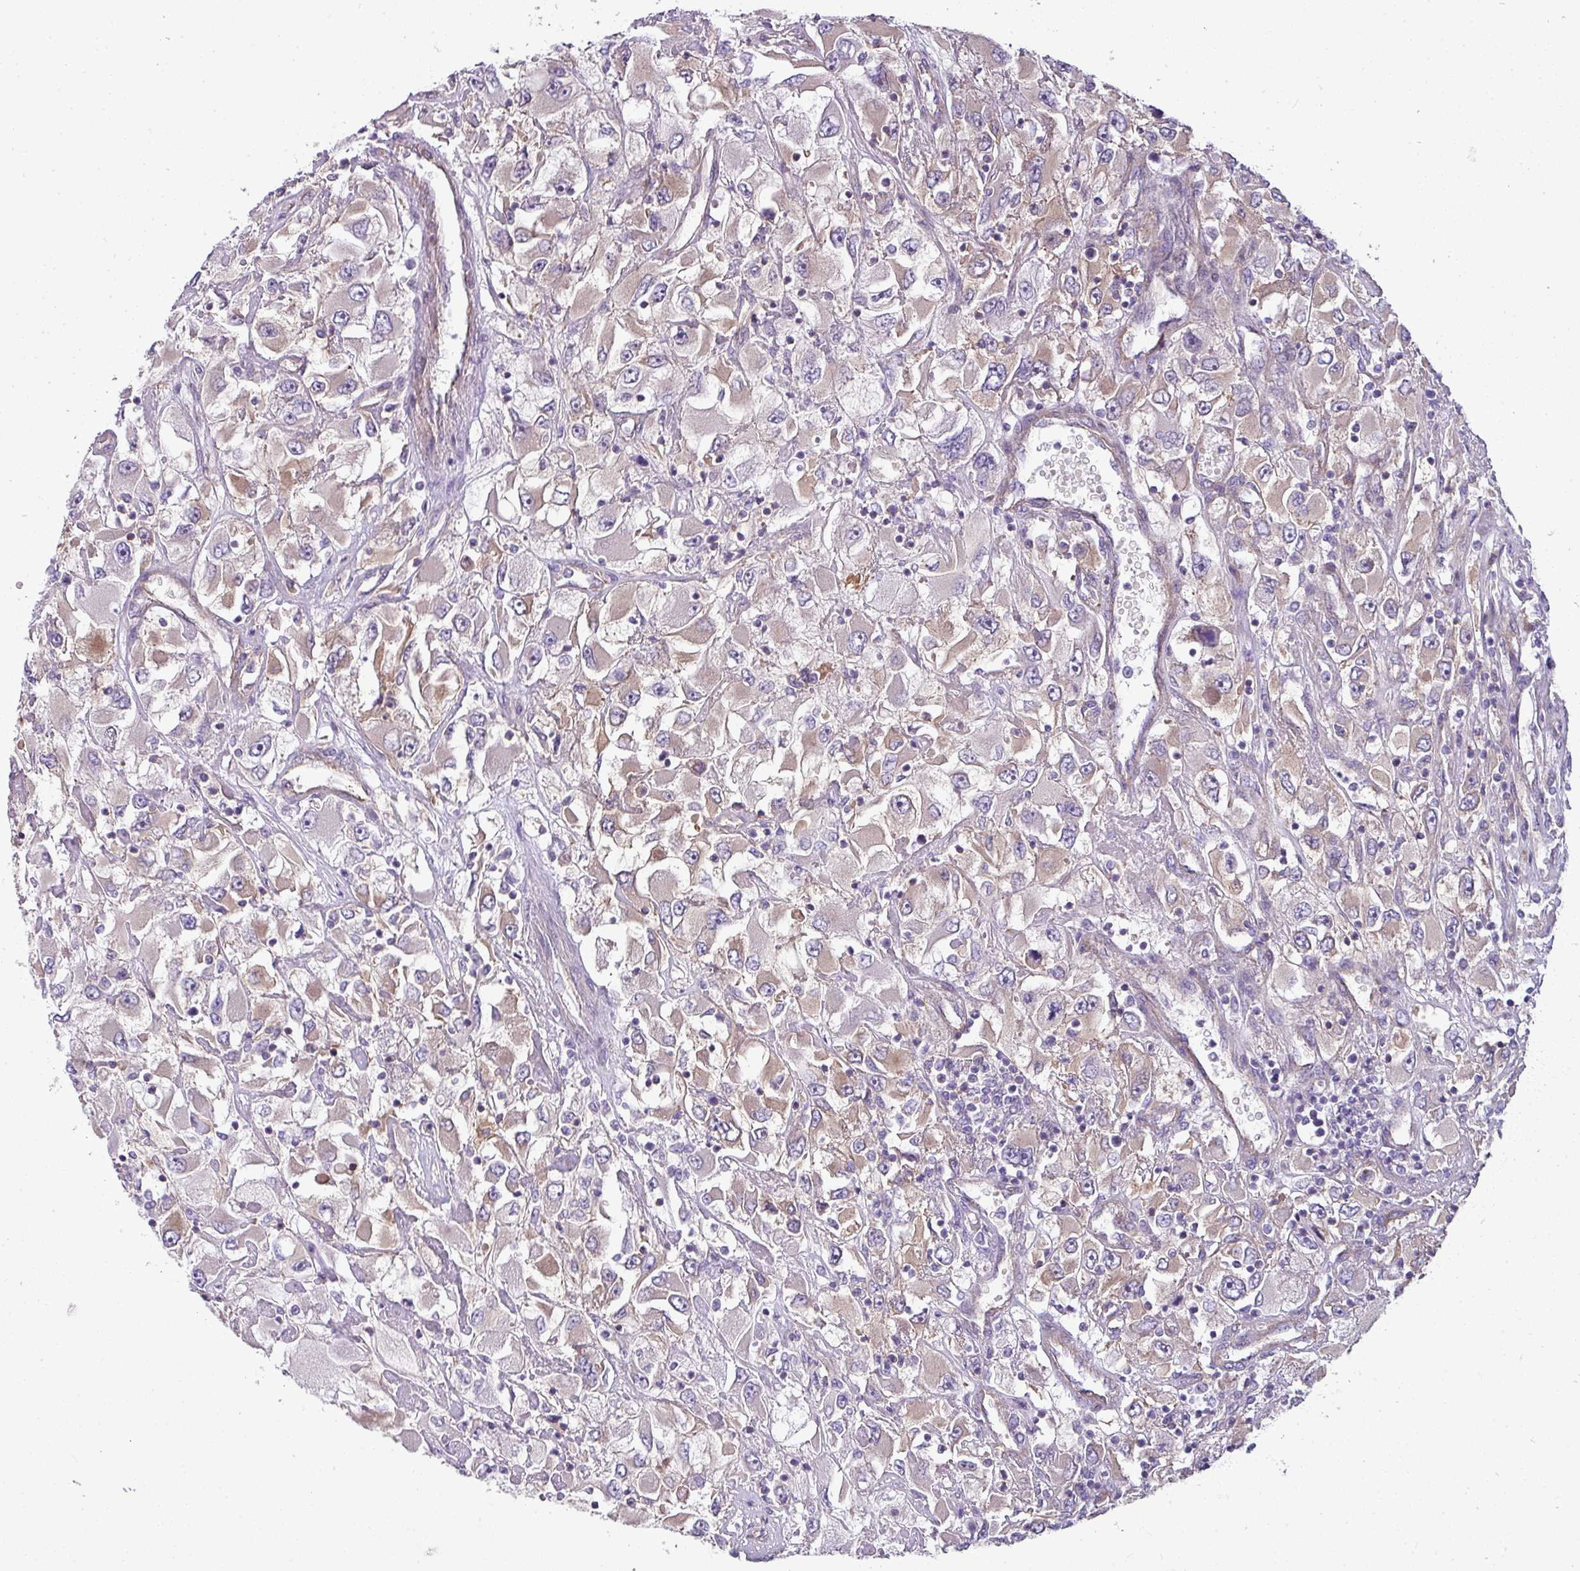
{"staining": {"intensity": "weak", "quantity": "25%-75%", "location": "cytoplasmic/membranous"}, "tissue": "renal cancer", "cell_type": "Tumor cells", "image_type": "cancer", "snomed": [{"axis": "morphology", "description": "Adenocarcinoma, NOS"}, {"axis": "topography", "description": "Kidney"}], "caption": "Renal cancer was stained to show a protein in brown. There is low levels of weak cytoplasmic/membranous expression in approximately 25%-75% of tumor cells.", "gene": "PALS2", "patient": {"sex": "female", "age": 52}}